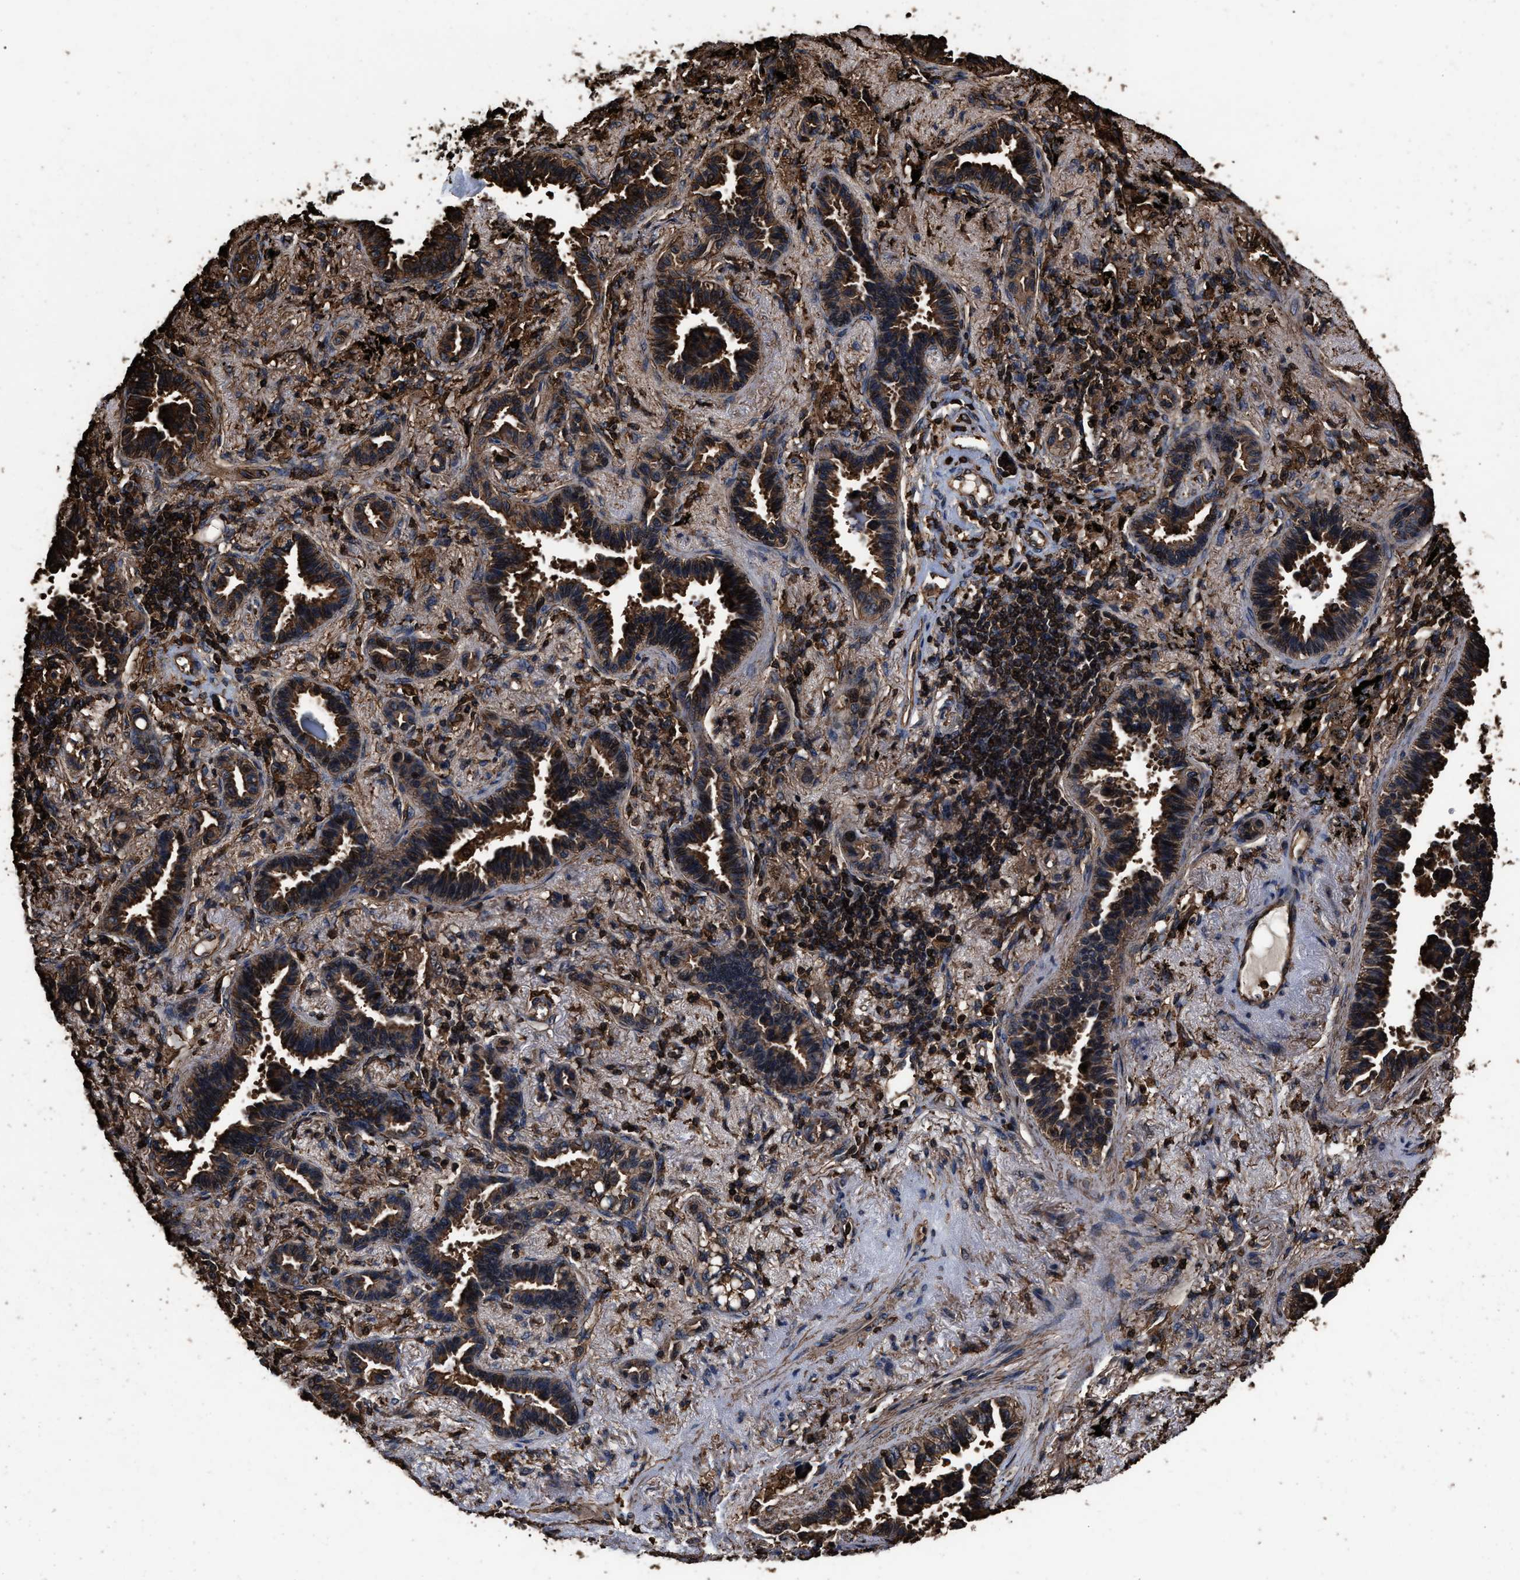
{"staining": {"intensity": "strong", "quantity": ">75%", "location": "cytoplasmic/membranous"}, "tissue": "lung cancer", "cell_type": "Tumor cells", "image_type": "cancer", "snomed": [{"axis": "morphology", "description": "Adenocarcinoma, NOS"}, {"axis": "topography", "description": "Lung"}], "caption": "A brown stain labels strong cytoplasmic/membranous positivity of a protein in human lung cancer tumor cells.", "gene": "KBTBD2", "patient": {"sex": "male", "age": 59}}